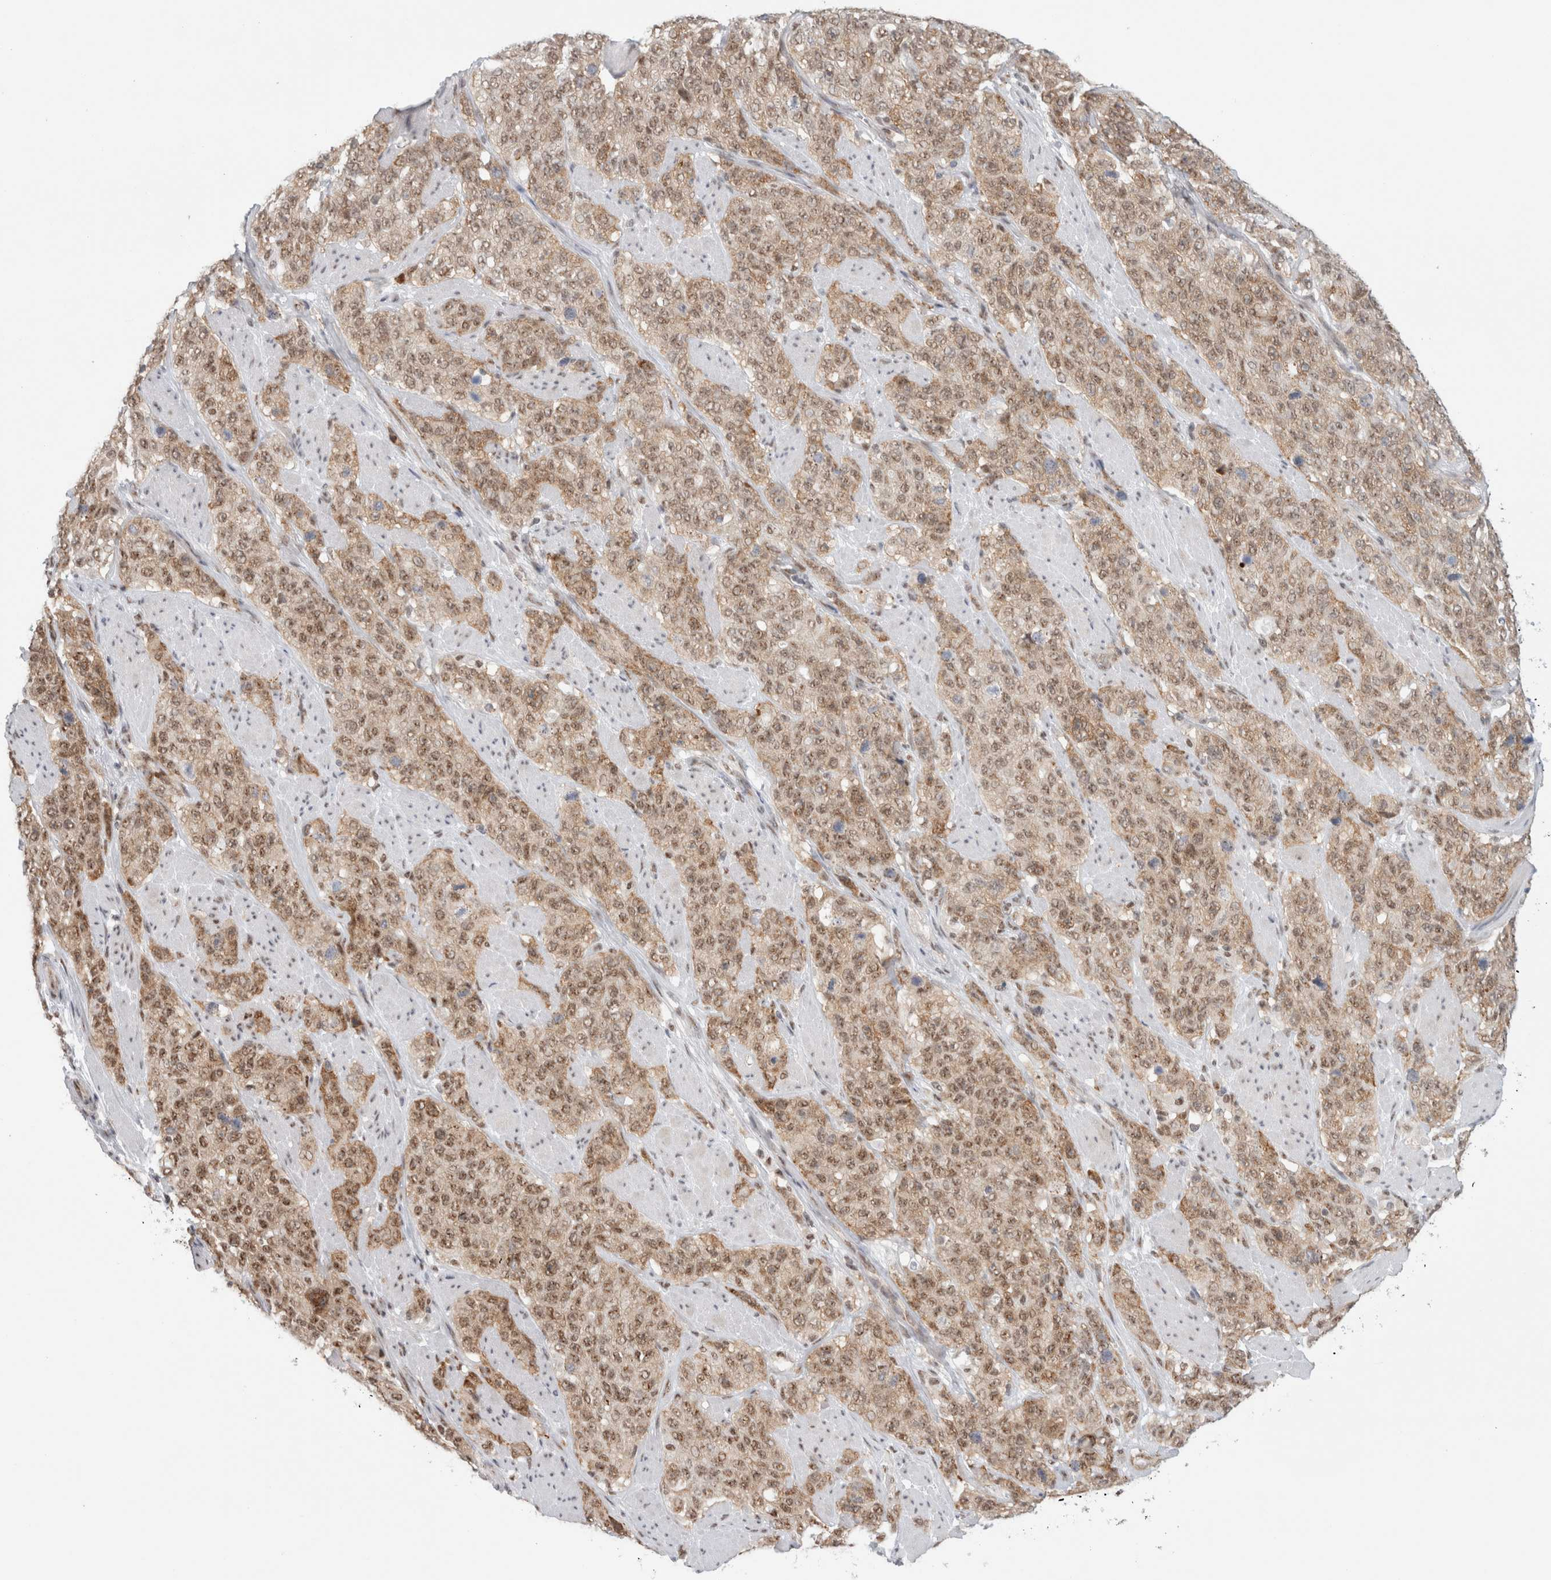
{"staining": {"intensity": "moderate", "quantity": ">75%", "location": "cytoplasmic/membranous,nuclear"}, "tissue": "stomach cancer", "cell_type": "Tumor cells", "image_type": "cancer", "snomed": [{"axis": "morphology", "description": "Adenocarcinoma, NOS"}, {"axis": "topography", "description": "Stomach"}], "caption": "Adenocarcinoma (stomach) stained for a protein reveals moderate cytoplasmic/membranous and nuclear positivity in tumor cells.", "gene": "TRMT12", "patient": {"sex": "male", "age": 48}}